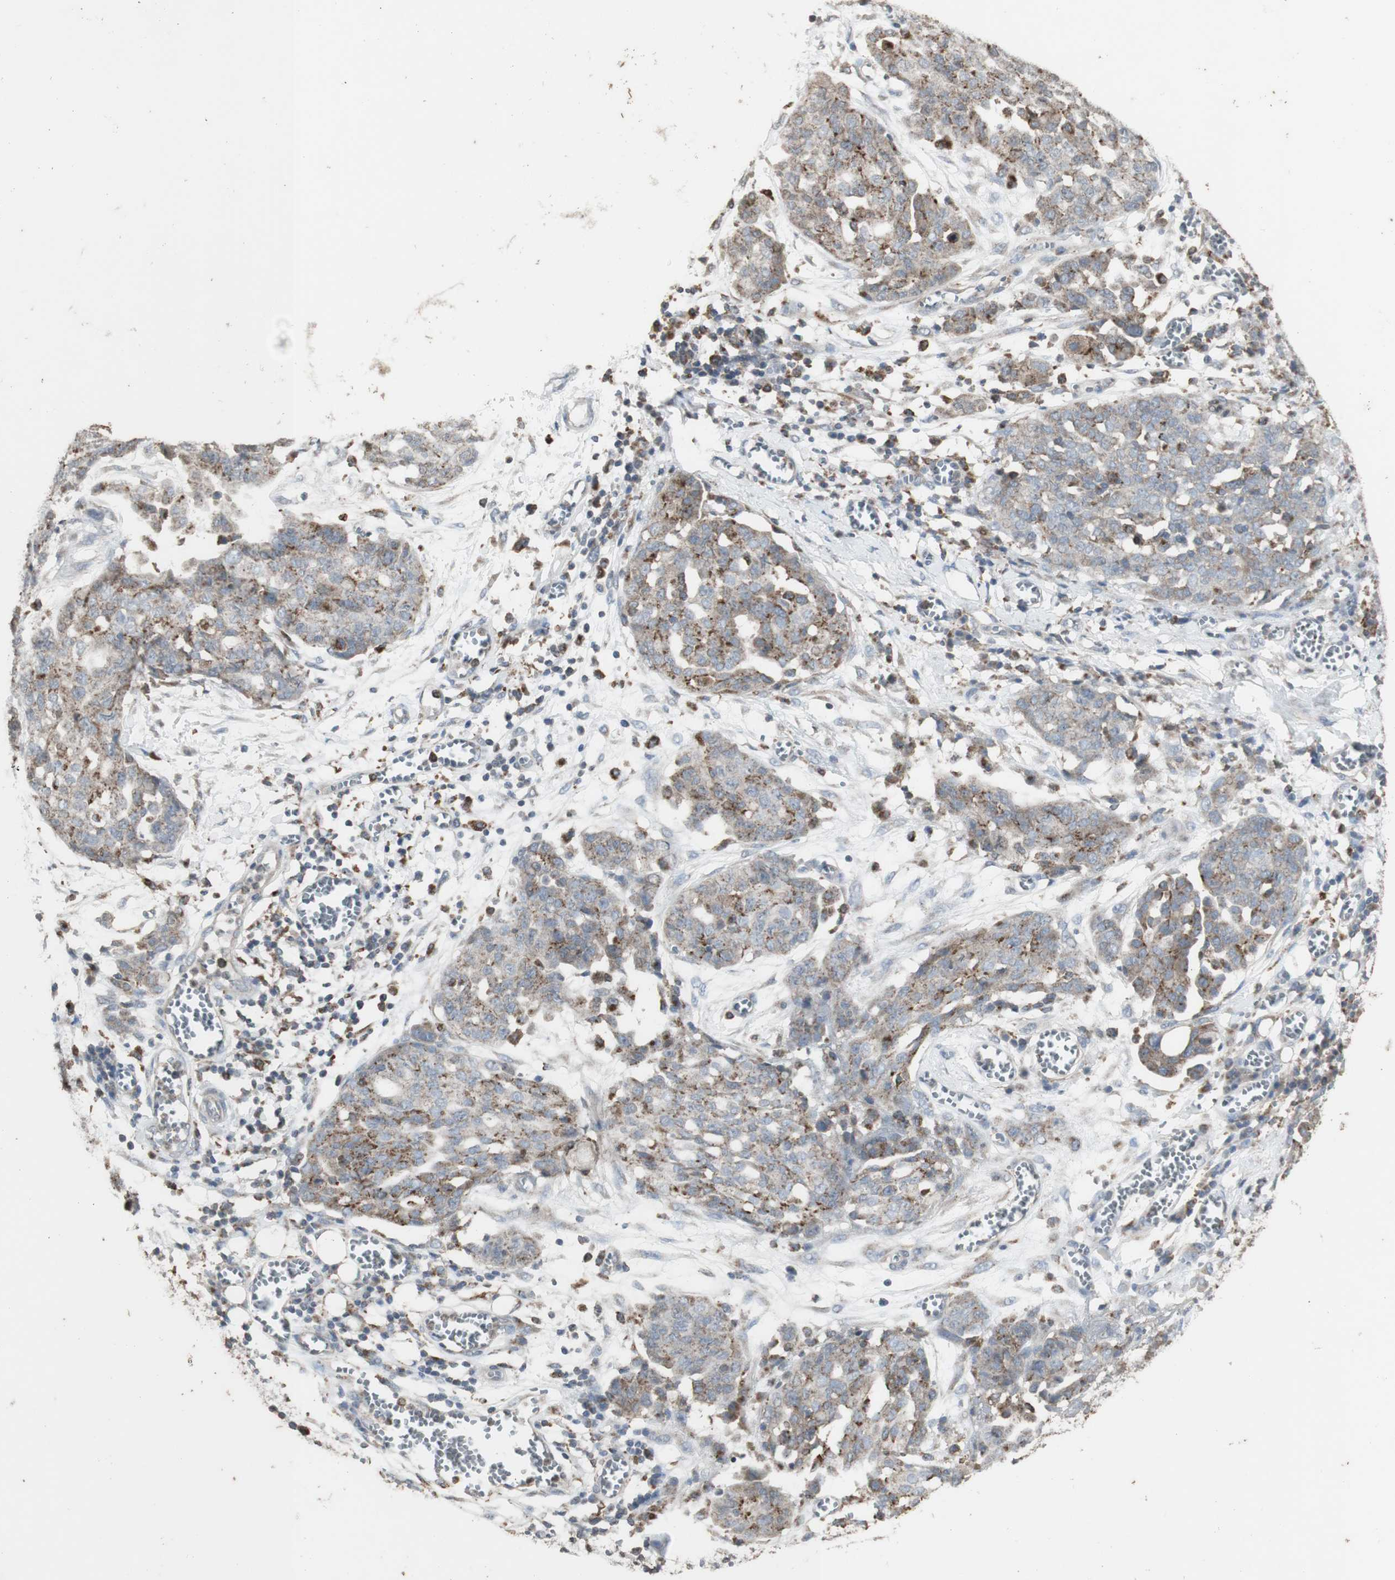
{"staining": {"intensity": "weak", "quantity": ">75%", "location": "cytoplasmic/membranous"}, "tissue": "ovarian cancer", "cell_type": "Tumor cells", "image_type": "cancer", "snomed": [{"axis": "morphology", "description": "Cystadenocarcinoma, serous, NOS"}, {"axis": "topography", "description": "Soft tissue"}, {"axis": "topography", "description": "Ovary"}], "caption": "Brown immunohistochemical staining in human serous cystadenocarcinoma (ovarian) shows weak cytoplasmic/membranous expression in approximately >75% of tumor cells.", "gene": "ATP6V1E1", "patient": {"sex": "female", "age": 57}}